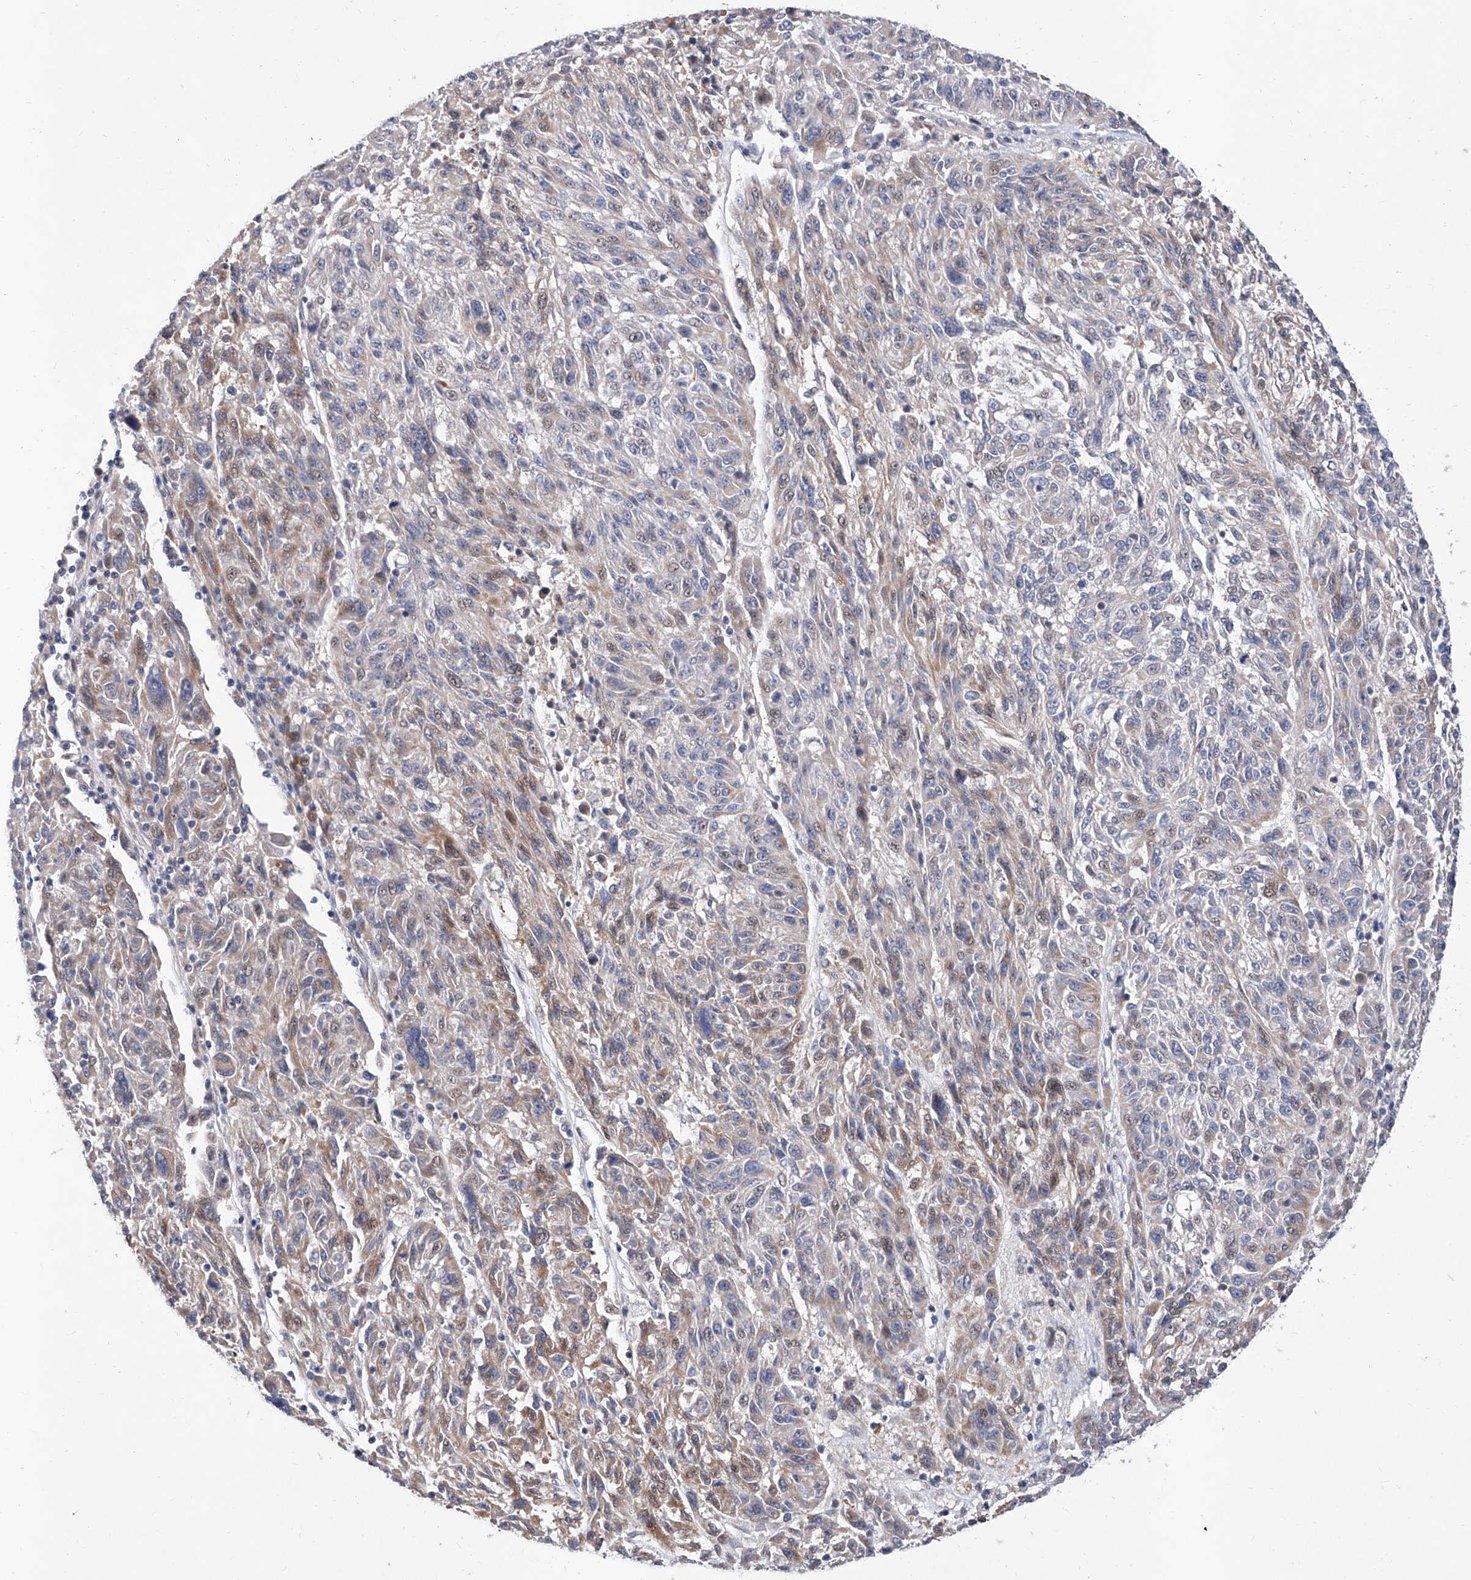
{"staining": {"intensity": "weak", "quantity": "<25%", "location": "cytoplasmic/membranous,nuclear"}, "tissue": "melanoma", "cell_type": "Tumor cells", "image_type": "cancer", "snomed": [{"axis": "morphology", "description": "Malignant melanoma, NOS"}, {"axis": "topography", "description": "Skin"}], "caption": "Tumor cells are negative for protein expression in human melanoma.", "gene": "FUCA2", "patient": {"sex": "male", "age": 53}}